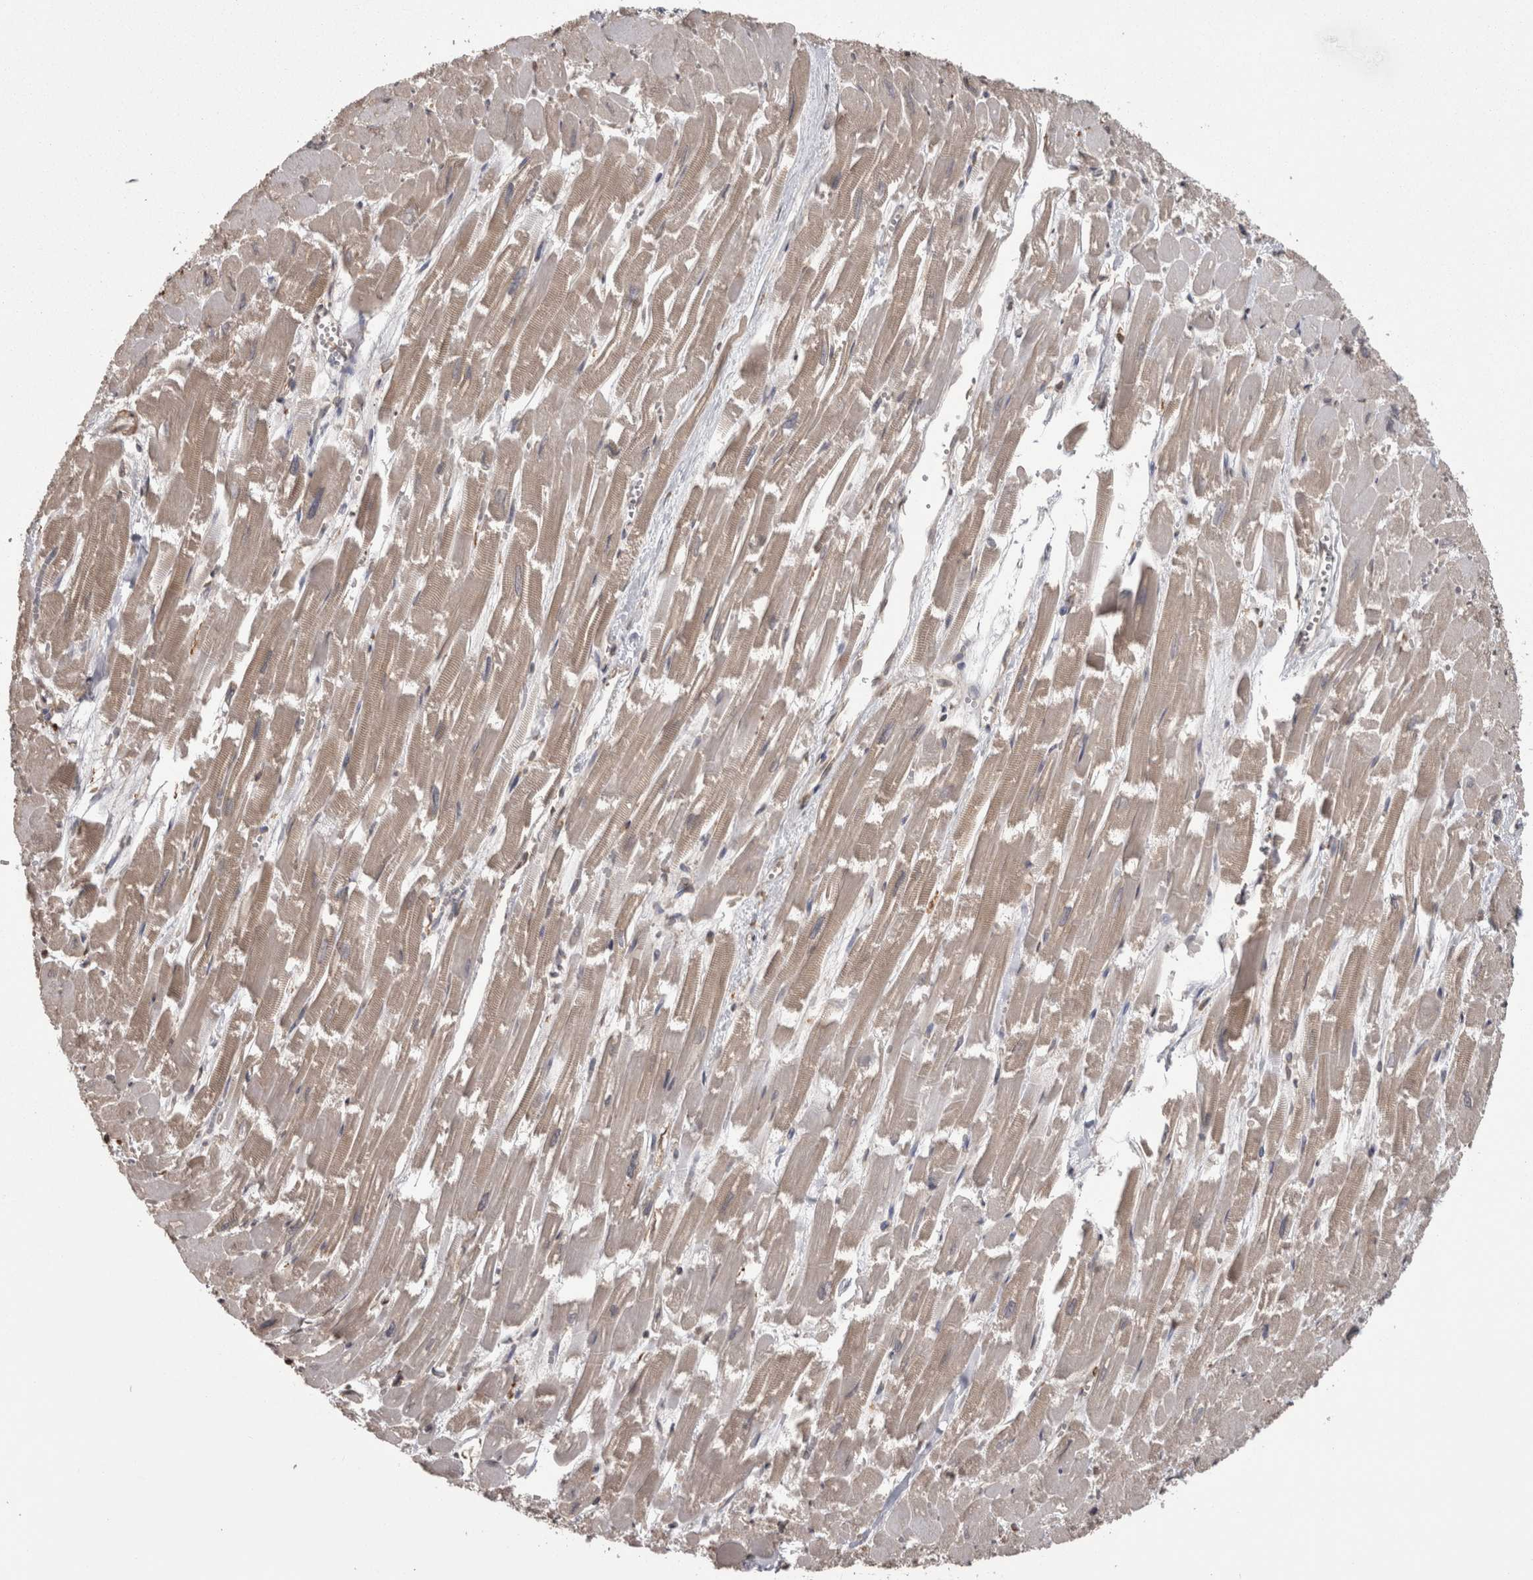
{"staining": {"intensity": "moderate", "quantity": ">75%", "location": "cytoplasmic/membranous"}, "tissue": "heart muscle", "cell_type": "Cardiomyocytes", "image_type": "normal", "snomed": [{"axis": "morphology", "description": "Normal tissue, NOS"}, {"axis": "topography", "description": "Heart"}], "caption": "There is medium levels of moderate cytoplasmic/membranous positivity in cardiomyocytes of normal heart muscle, as demonstrated by immunohistochemical staining (brown color).", "gene": "PON2", "patient": {"sex": "male", "age": 54}}